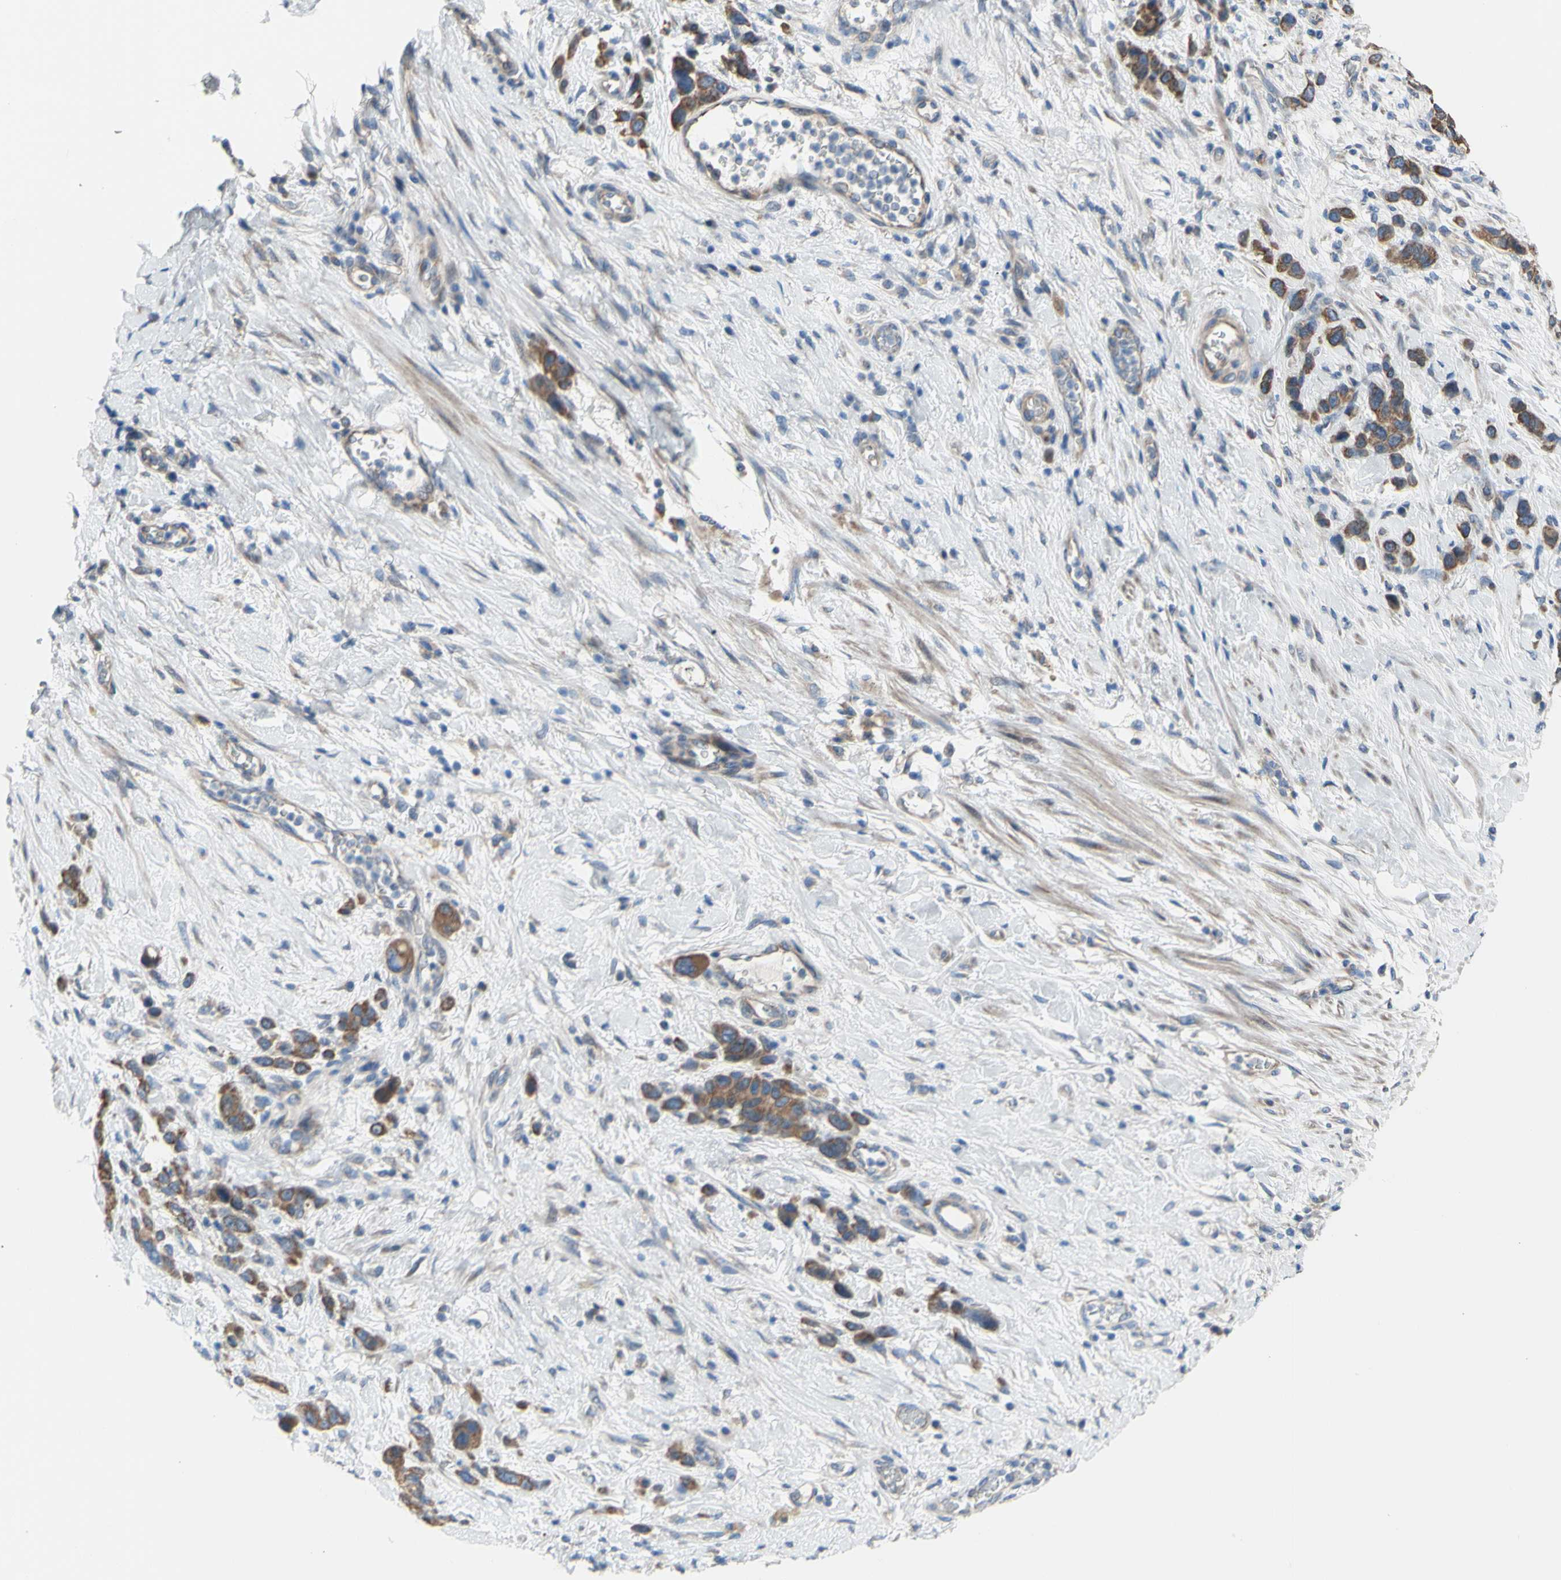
{"staining": {"intensity": "strong", "quantity": ">75%", "location": "cytoplasmic/membranous"}, "tissue": "stomach cancer", "cell_type": "Tumor cells", "image_type": "cancer", "snomed": [{"axis": "morphology", "description": "Adenocarcinoma, NOS"}, {"axis": "morphology", "description": "Adenocarcinoma, High grade"}, {"axis": "topography", "description": "Stomach, upper"}, {"axis": "topography", "description": "Stomach, lower"}], "caption": "DAB (3,3'-diaminobenzidine) immunohistochemical staining of human adenocarcinoma (high-grade) (stomach) demonstrates strong cytoplasmic/membranous protein positivity in about >75% of tumor cells.", "gene": "GRAMD2B", "patient": {"sex": "female", "age": 65}}